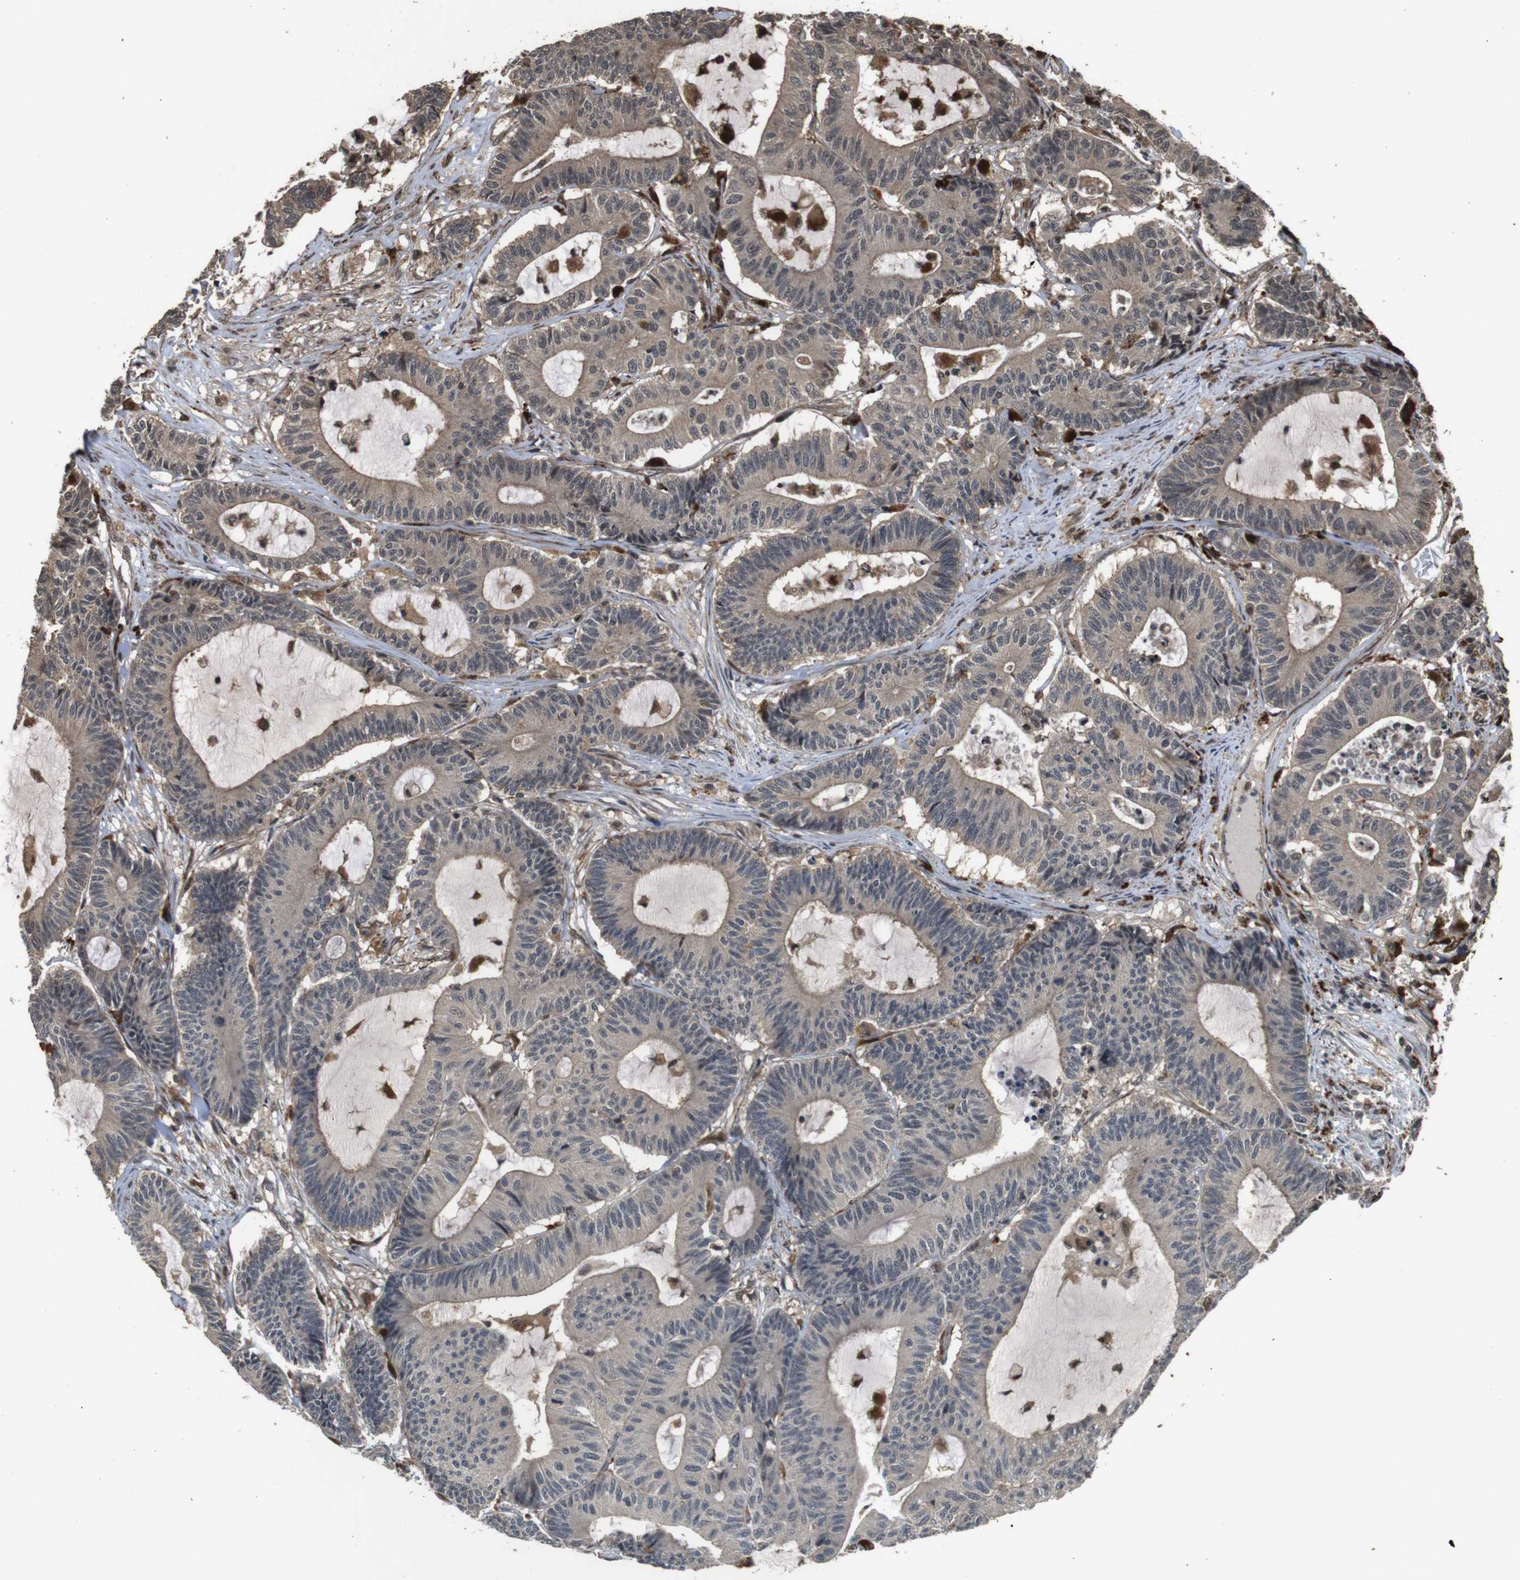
{"staining": {"intensity": "weak", "quantity": ">75%", "location": "cytoplasmic/membranous"}, "tissue": "colorectal cancer", "cell_type": "Tumor cells", "image_type": "cancer", "snomed": [{"axis": "morphology", "description": "Adenocarcinoma, NOS"}, {"axis": "topography", "description": "Colon"}], "caption": "DAB (3,3'-diaminobenzidine) immunohistochemical staining of adenocarcinoma (colorectal) exhibits weak cytoplasmic/membranous protein positivity in about >75% of tumor cells.", "gene": "FZD10", "patient": {"sex": "female", "age": 84}}